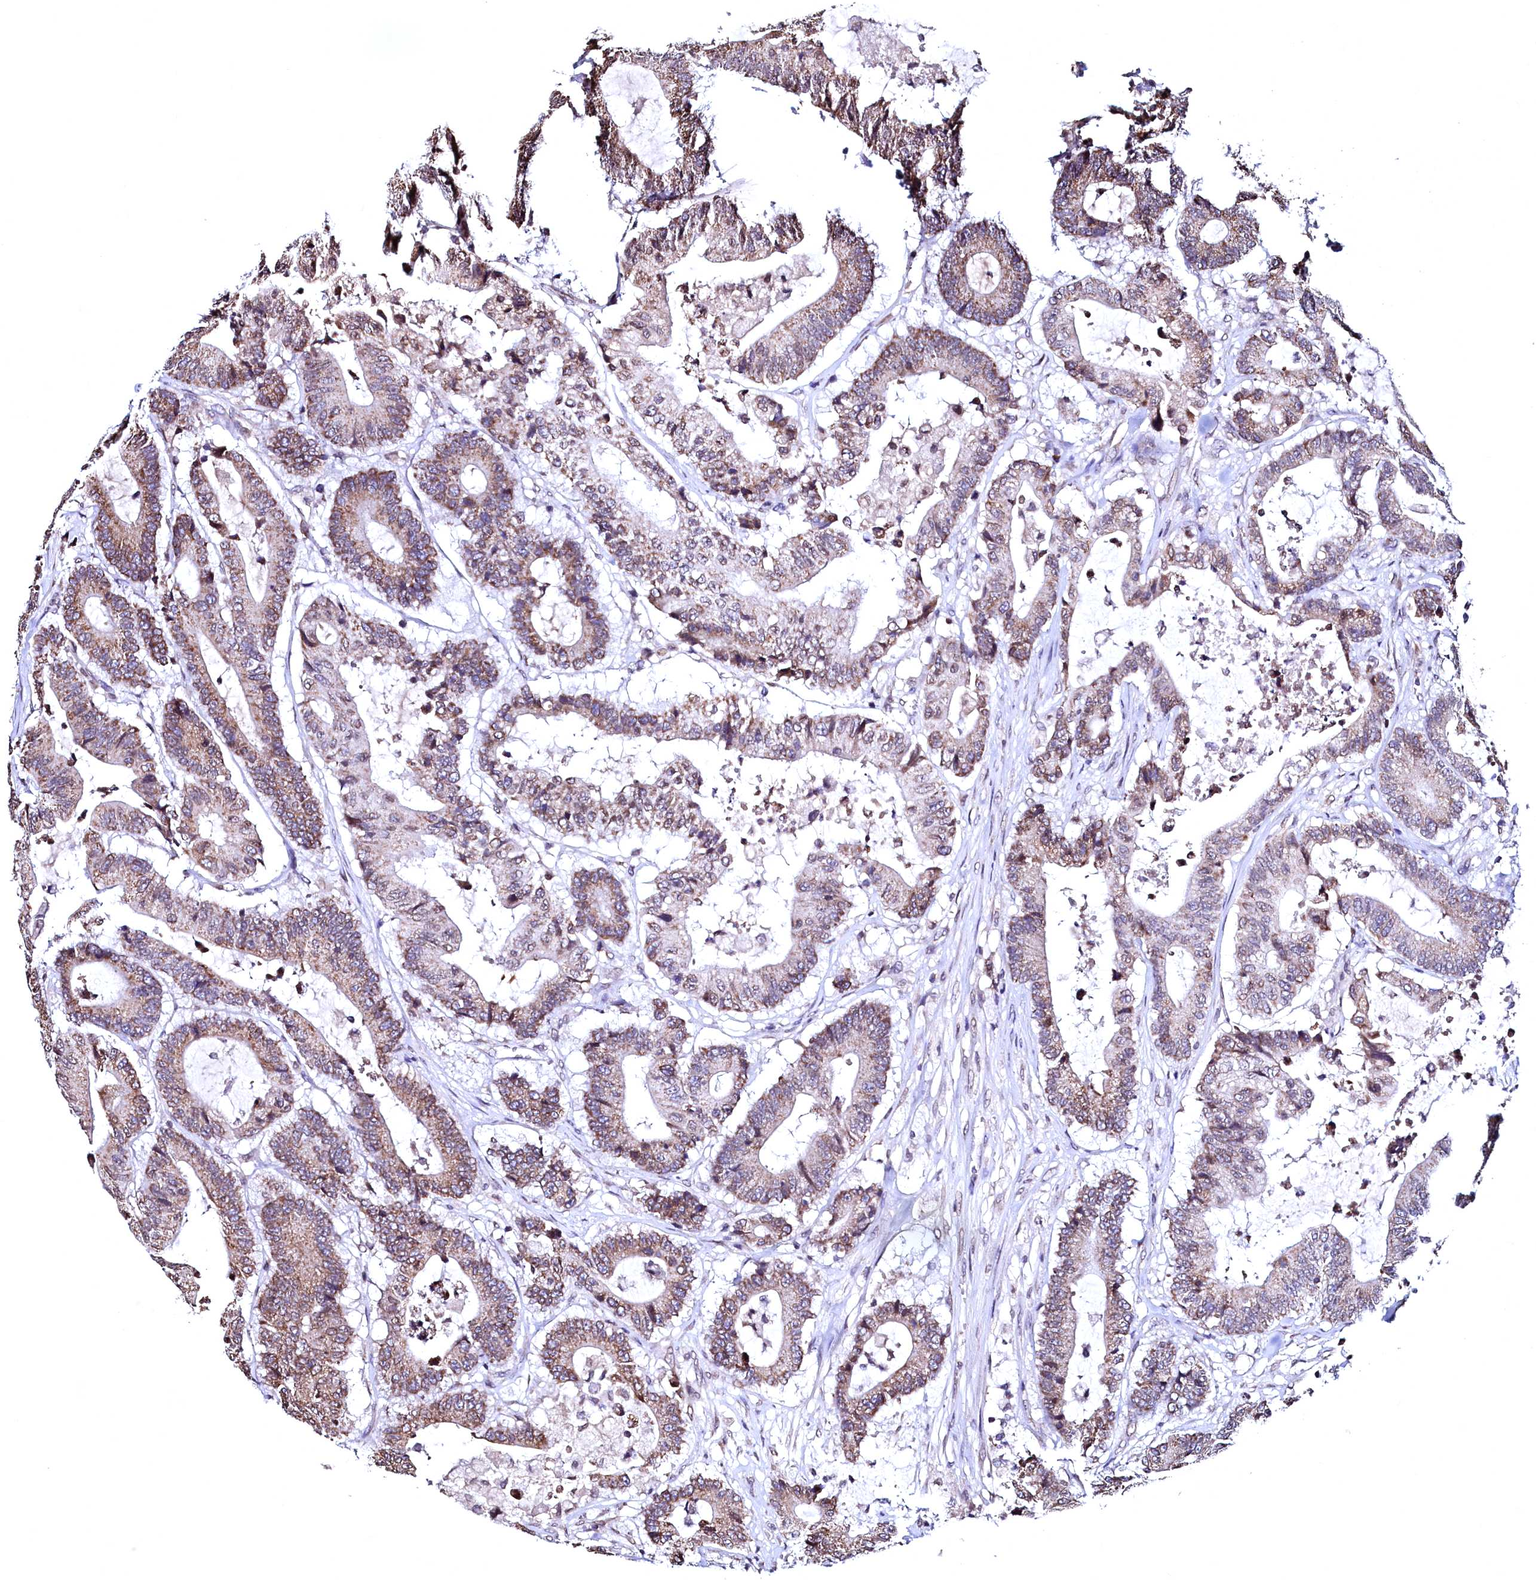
{"staining": {"intensity": "moderate", "quantity": "25%-75%", "location": "cytoplasmic/membranous"}, "tissue": "colorectal cancer", "cell_type": "Tumor cells", "image_type": "cancer", "snomed": [{"axis": "morphology", "description": "Adenocarcinoma, NOS"}, {"axis": "topography", "description": "Colon"}], "caption": "Colorectal adenocarcinoma stained with a protein marker displays moderate staining in tumor cells.", "gene": "HAND1", "patient": {"sex": "female", "age": 84}}